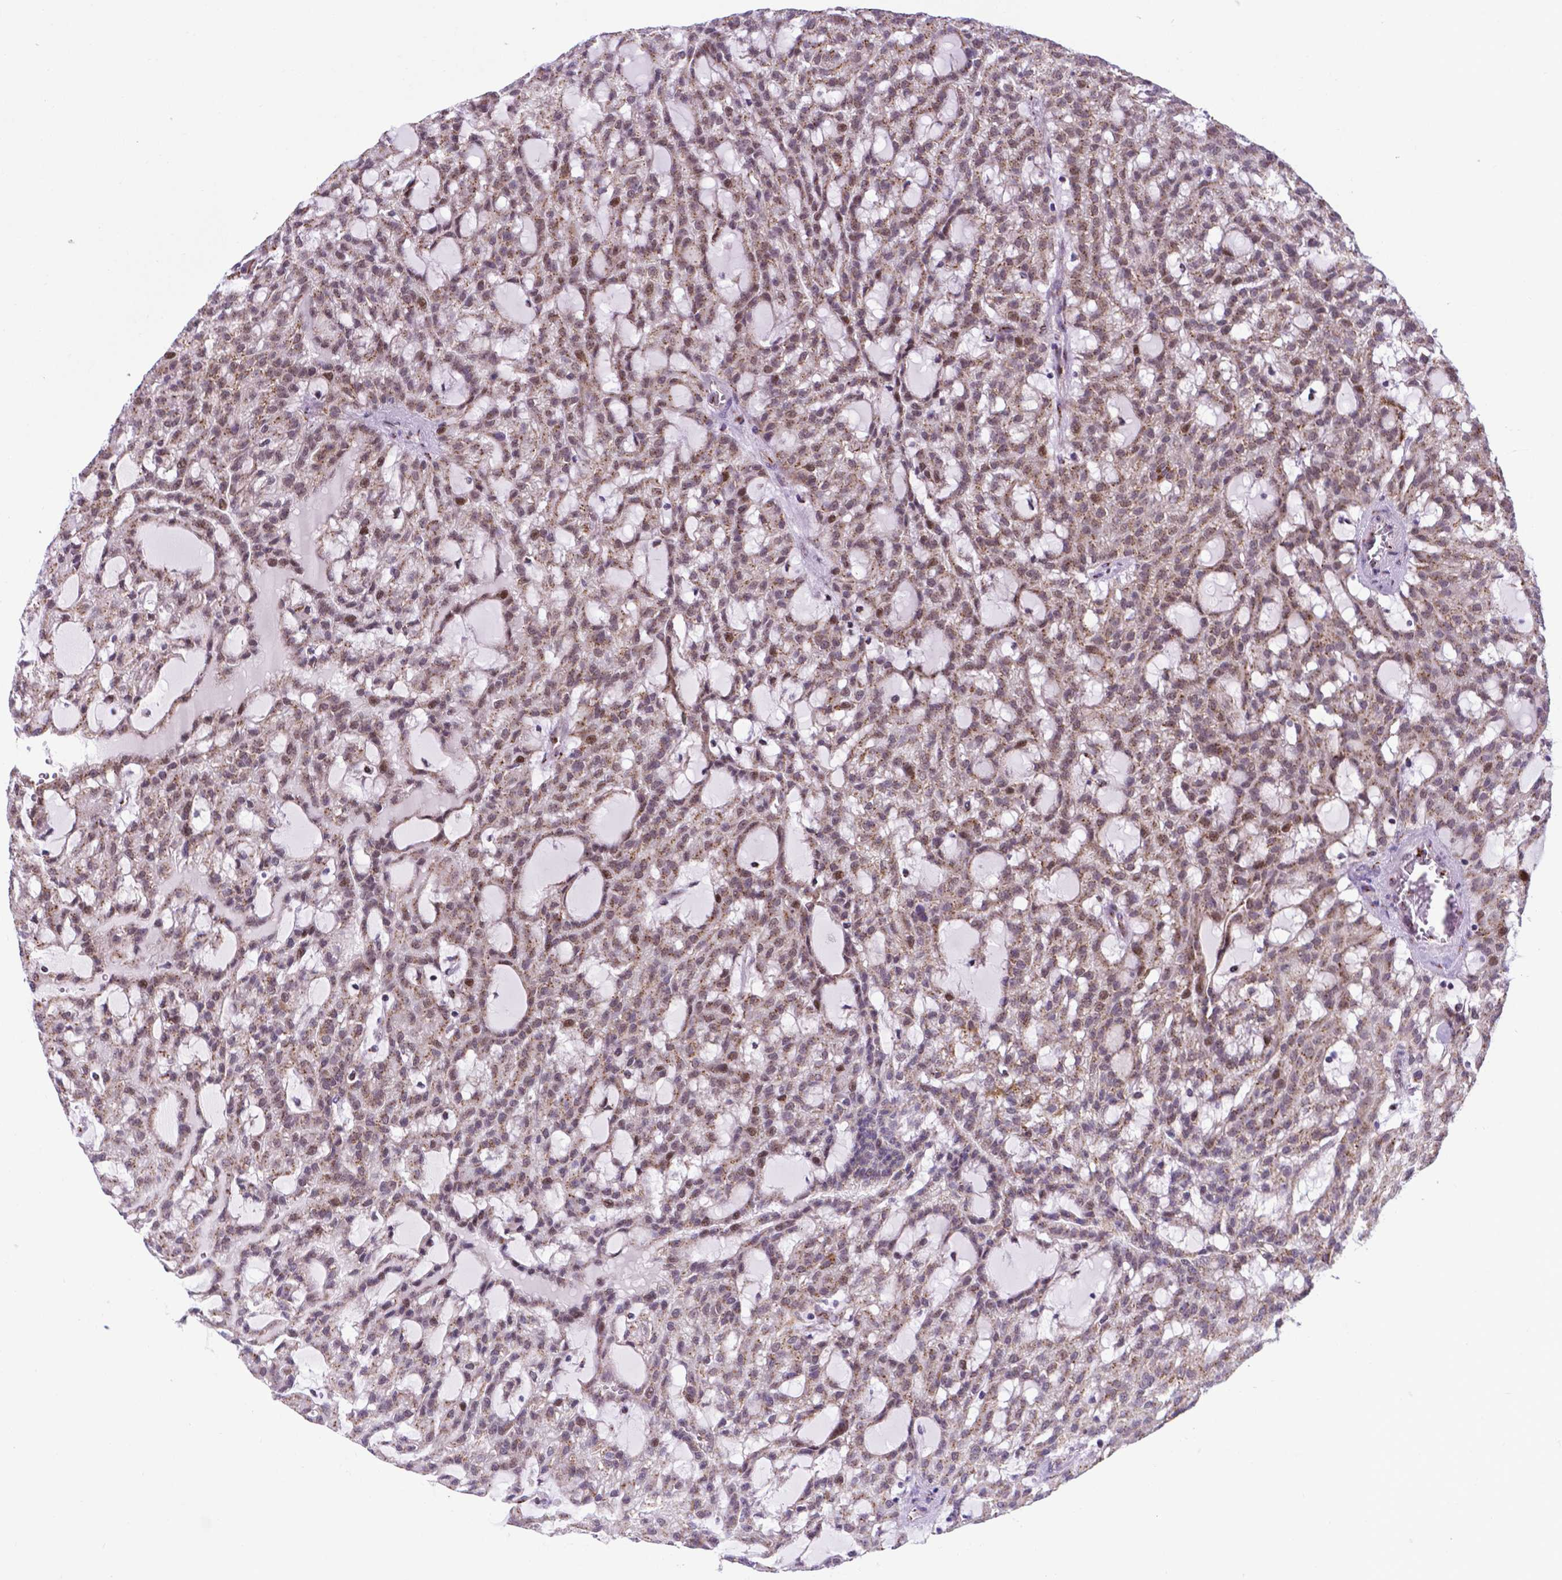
{"staining": {"intensity": "weak", "quantity": "25%-75%", "location": "cytoplasmic/membranous,nuclear"}, "tissue": "renal cancer", "cell_type": "Tumor cells", "image_type": "cancer", "snomed": [{"axis": "morphology", "description": "Adenocarcinoma, NOS"}, {"axis": "topography", "description": "Kidney"}], "caption": "Immunohistochemical staining of adenocarcinoma (renal) shows low levels of weak cytoplasmic/membranous and nuclear positivity in about 25%-75% of tumor cells. The protein is stained brown, and the nuclei are stained in blue (DAB IHC with brightfield microscopy, high magnification).", "gene": "MRPL10", "patient": {"sex": "male", "age": 63}}